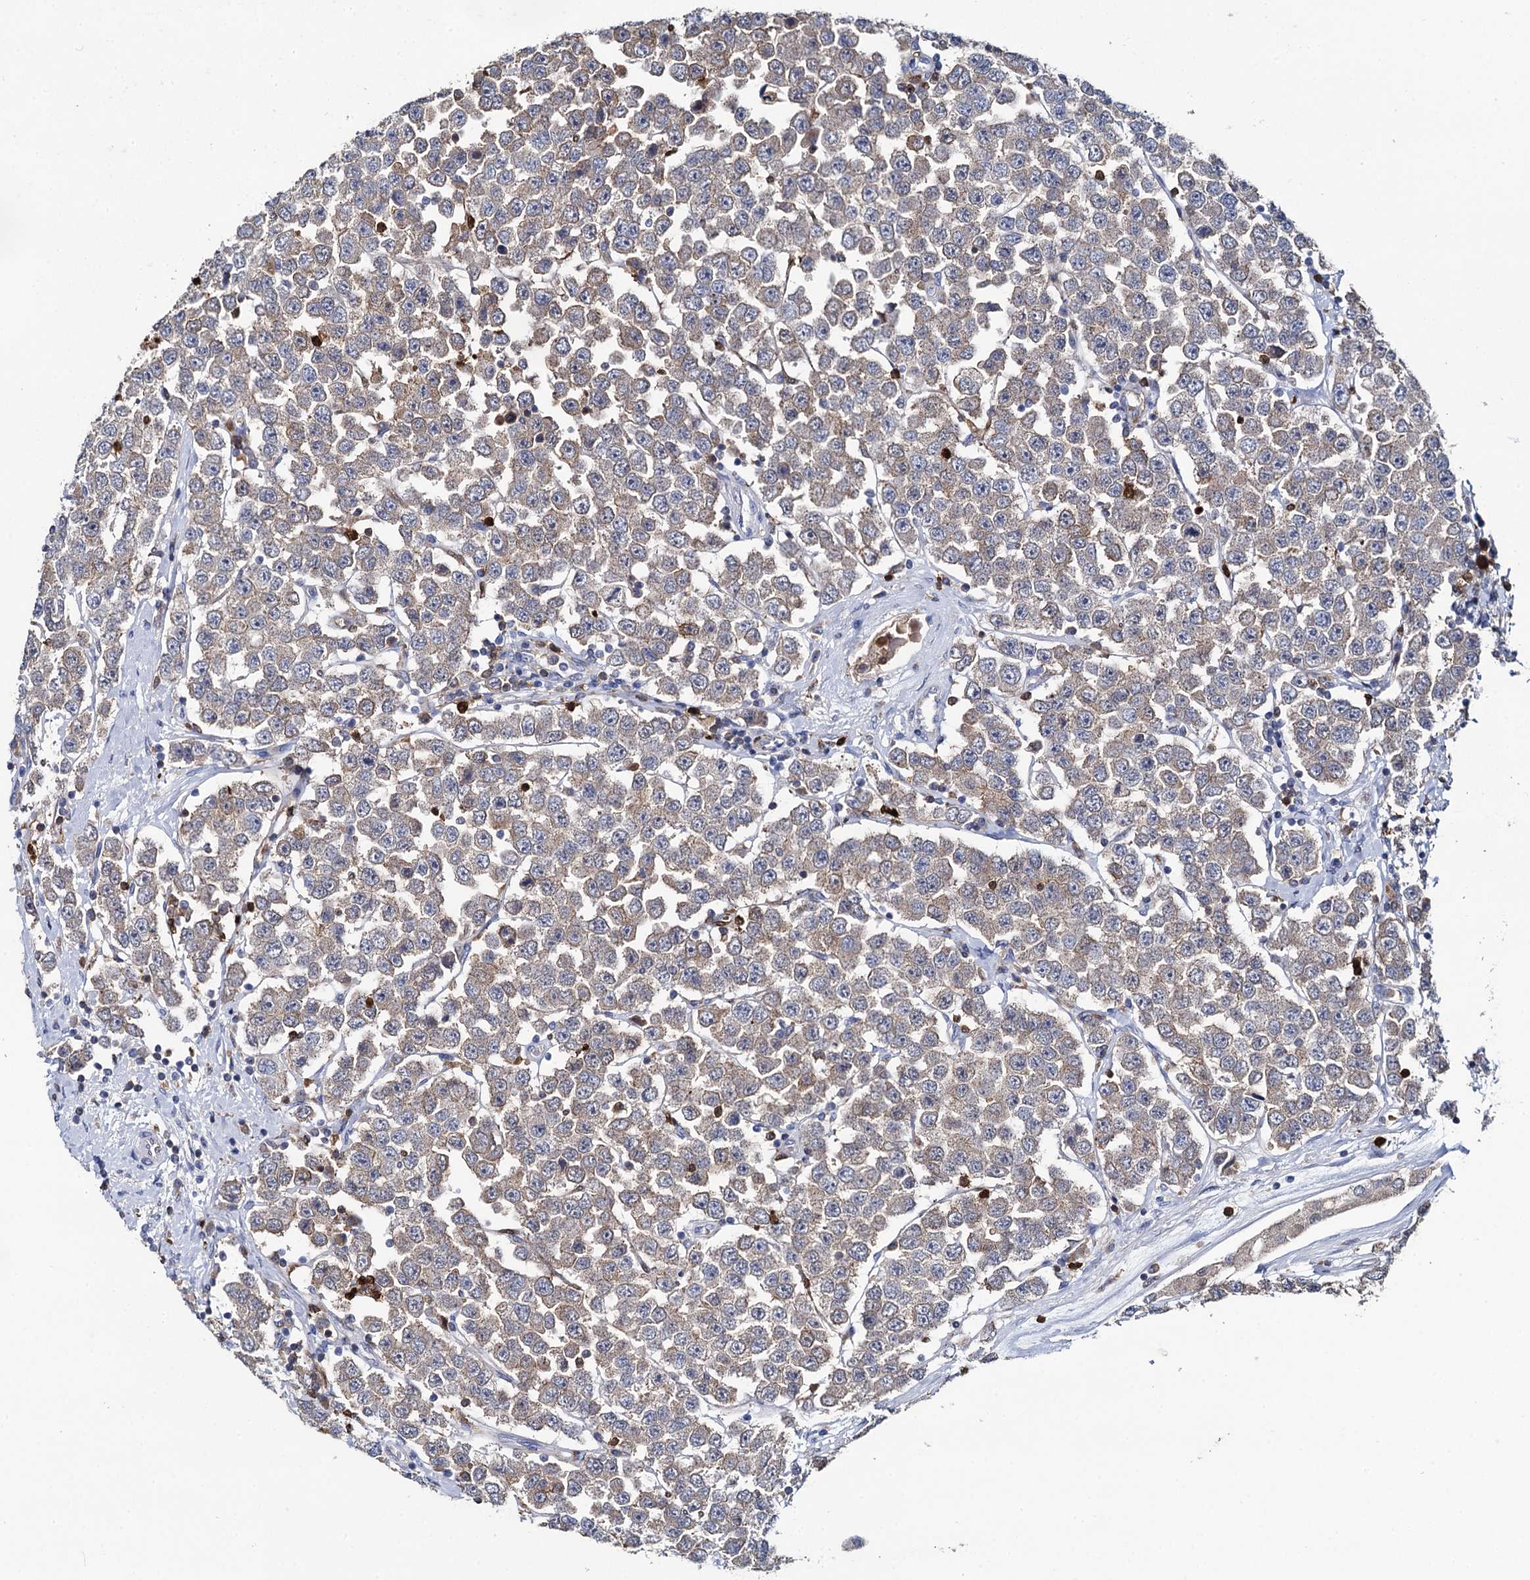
{"staining": {"intensity": "weak", "quantity": ">75%", "location": "cytoplasmic/membranous"}, "tissue": "testis cancer", "cell_type": "Tumor cells", "image_type": "cancer", "snomed": [{"axis": "morphology", "description": "Seminoma, NOS"}, {"axis": "topography", "description": "Testis"}], "caption": "Testis cancer stained with a brown dye reveals weak cytoplasmic/membranous positive staining in approximately >75% of tumor cells.", "gene": "FABP5", "patient": {"sex": "male", "age": 28}}